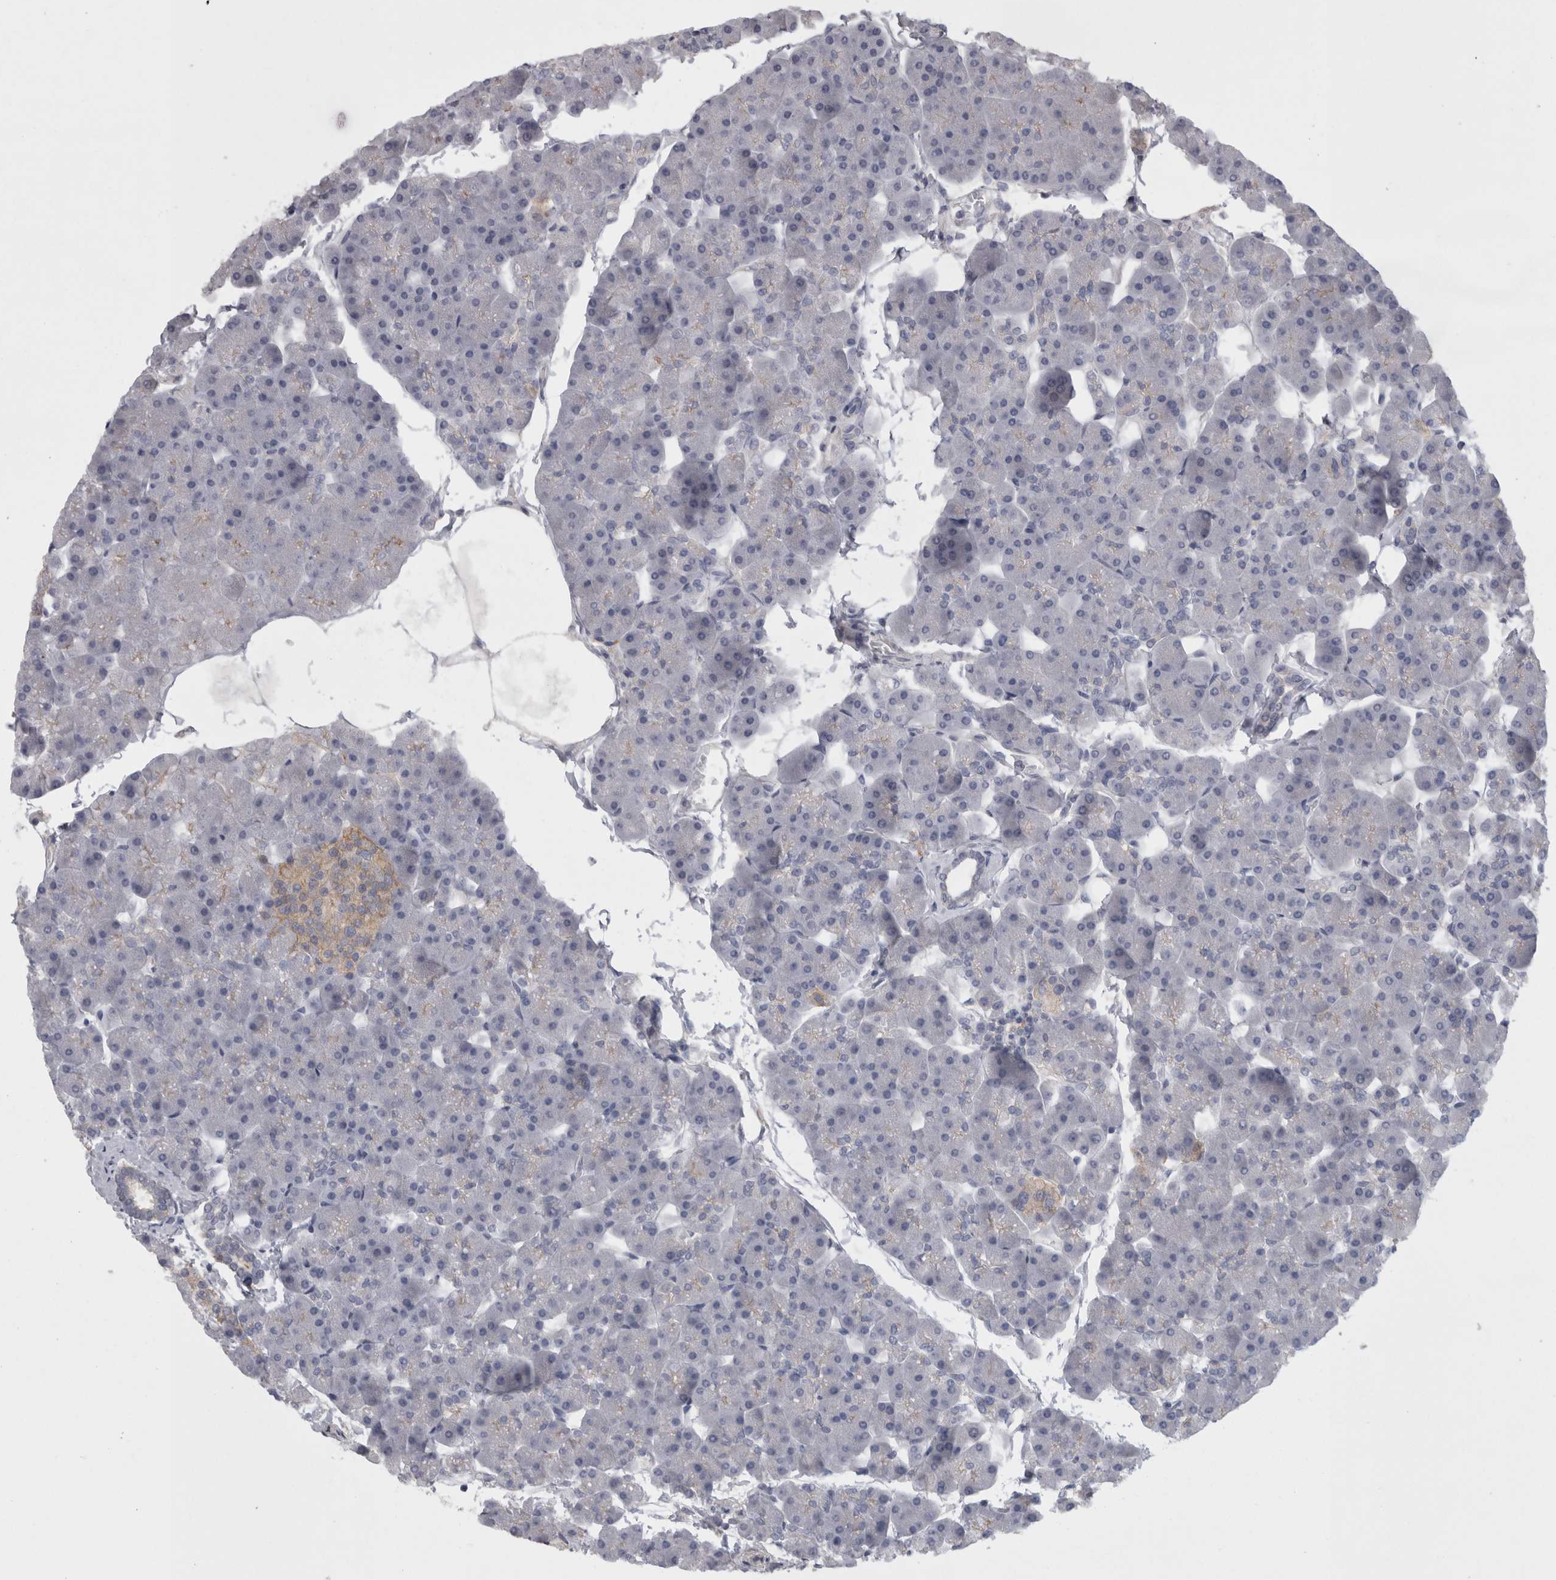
{"staining": {"intensity": "negative", "quantity": "none", "location": "none"}, "tissue": "pancreas", "cell_type": "Exocrine glandular cells", "image_type": "normal", "snomed": [{"axis": "morphology", "description": "Normal tissue, NOS"}, {"axis": "topography", "description": "Pancreas"}], "caption": "Exocrine glandular cells show no significant protein staining in unremarkable pancreas. The staining was performed using DAB (3,3'-diaminobenzidine) to visualize the protein expression in brown, while the nuclei were stained in blue with hematoxylin (Magnification: 20x).", "gene": "CAMK2D", "patient": {"sex": "male", "age": 35}}